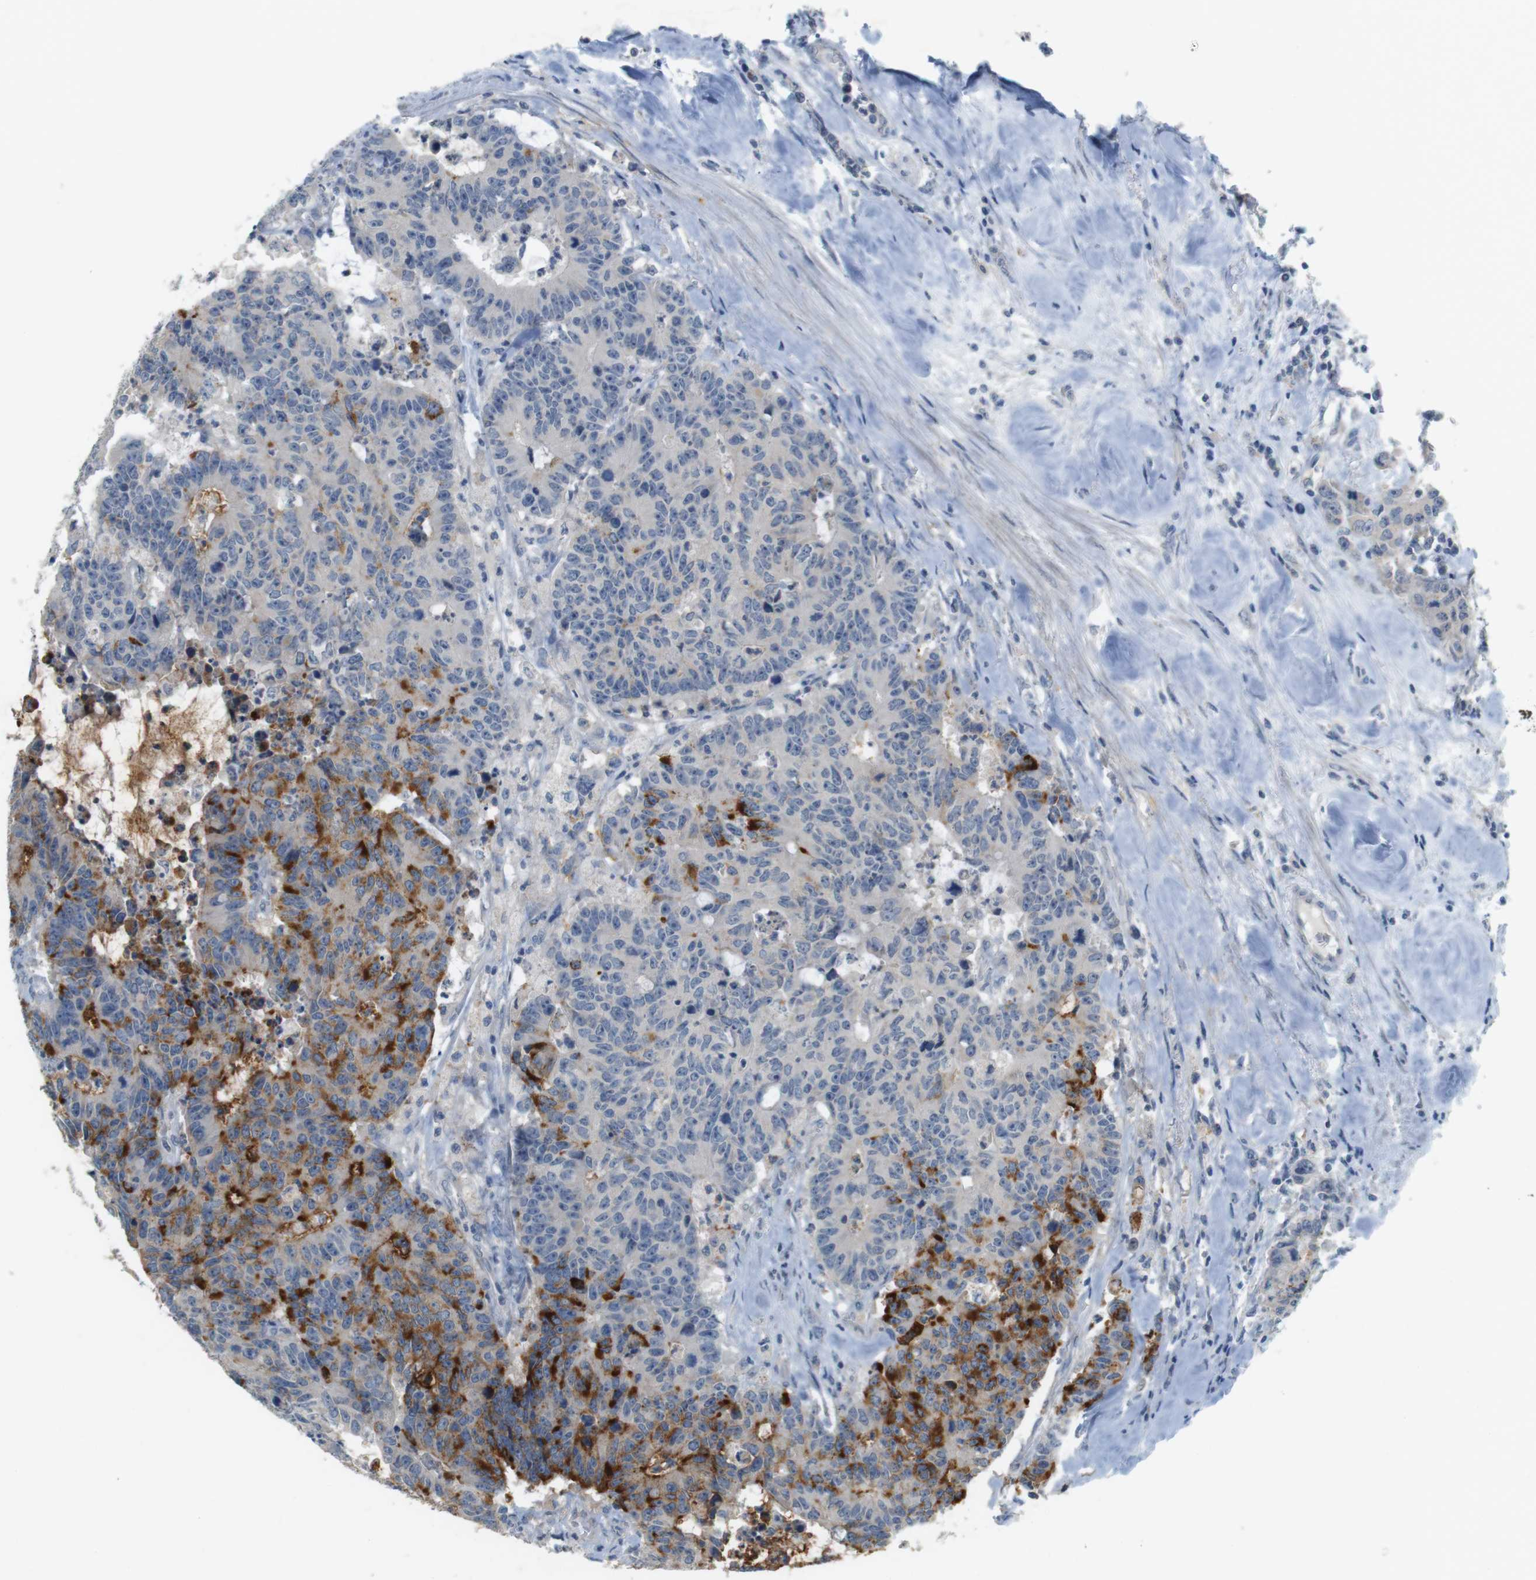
{"staining": {"intensity": "strong", "quantity": "25%-75%", "location": "cytoplasmic/membranous"}, "tissue": "colorectal cancer", "cell_type": "Tumor cells", "image_type": "cancer", "snomed": [{"axis": "morphology", "description": "Adenocarcinoma, NOS"}, {"axis": "topography", "description": "Colon"}], "caption": "About 25%-75% of tumor cells in colorectal cancer (adenocarcinoma) show strong cytoplasmic/membranous protein staining as visualized by brown immunohistochemical staining.", "gene": "MUC5B", "patient": {"sex": "female", "age": 86}}